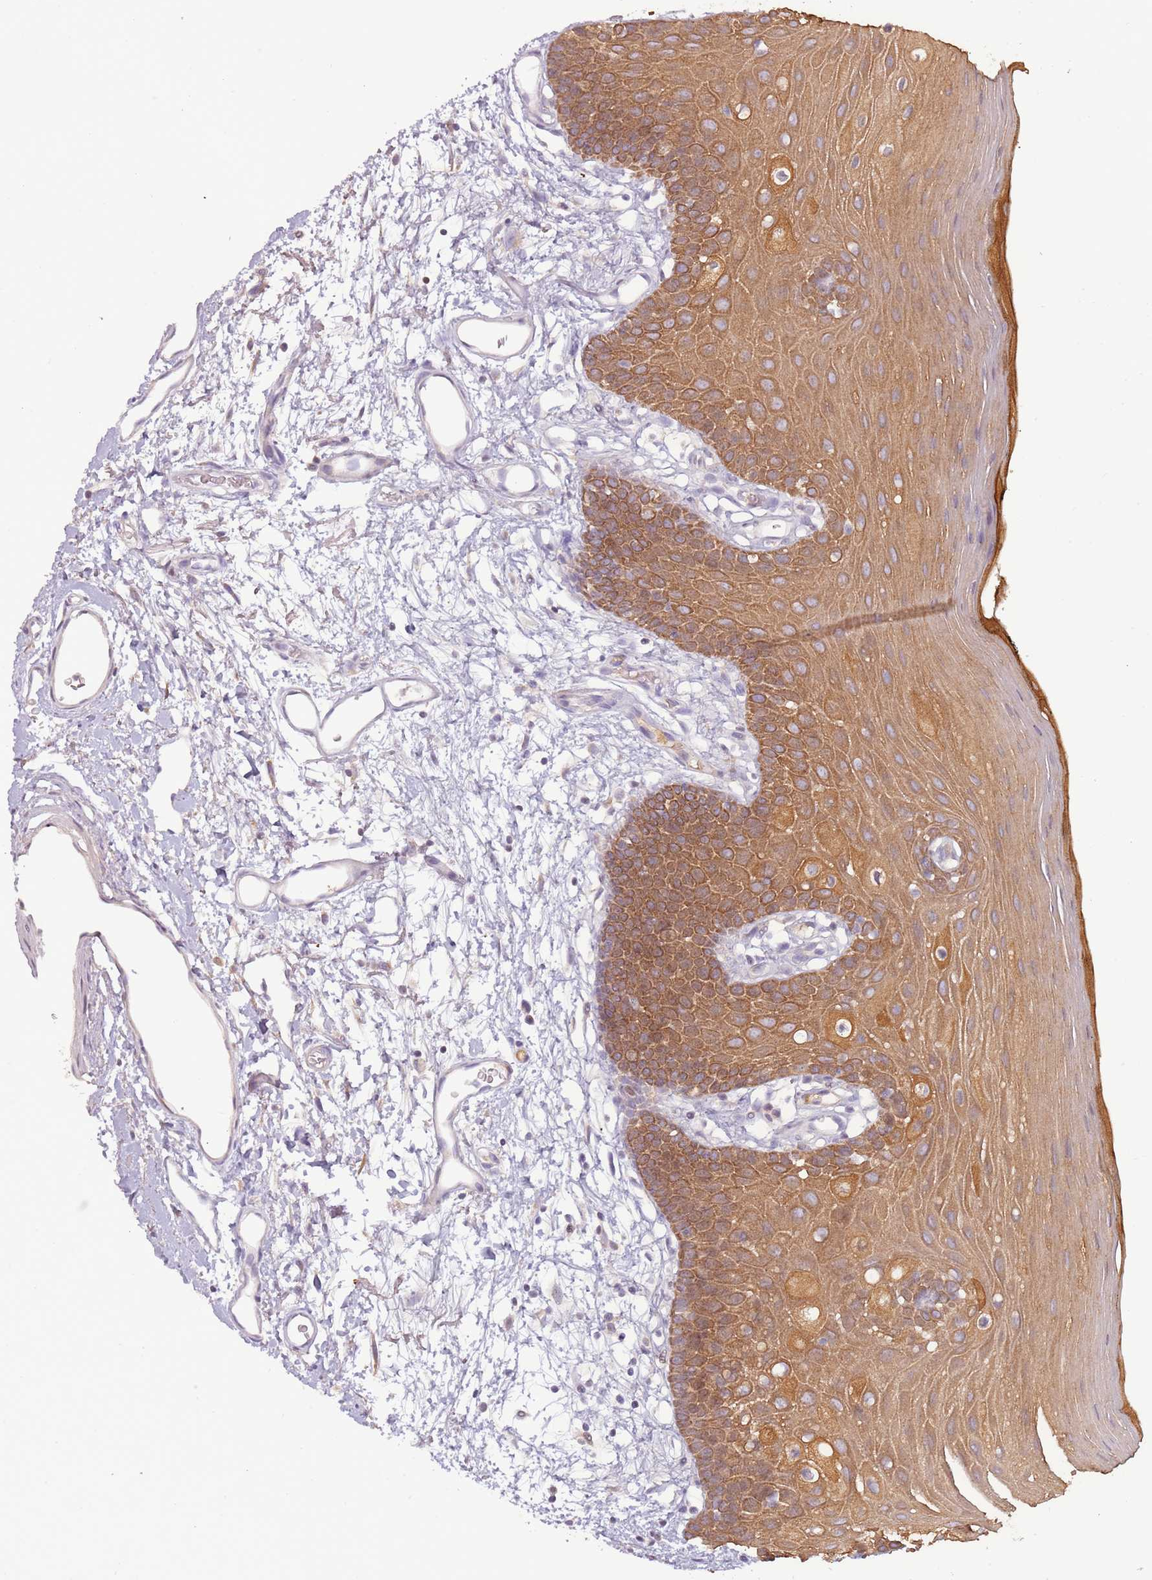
{"staining": {"intensity": "moderate", "quantity": ">75%", "location": "cytoplasmic/membranous"}, "tissue": "oral mucosa", "cell_type": "Squamous epithelial cells", "image_type": "normal", "snomed": [{"axis": "morphology", "description": "Normal tissue, NOS"}, {"axis": "topography", "description": "Oral tissue"}, {"axis": "topography", "description": "Tounge, NOS"}], "caption": "Immunohistochemistry histopathology image of benign human oral mucosa stained for a protein (brown), which demonstrates medium levels of moderate cytoplasmic/membranous expression in about >75% of squamous epithelial cells.", "gene": "SYS1", "patient": {"sex": "female", "age": 81}}